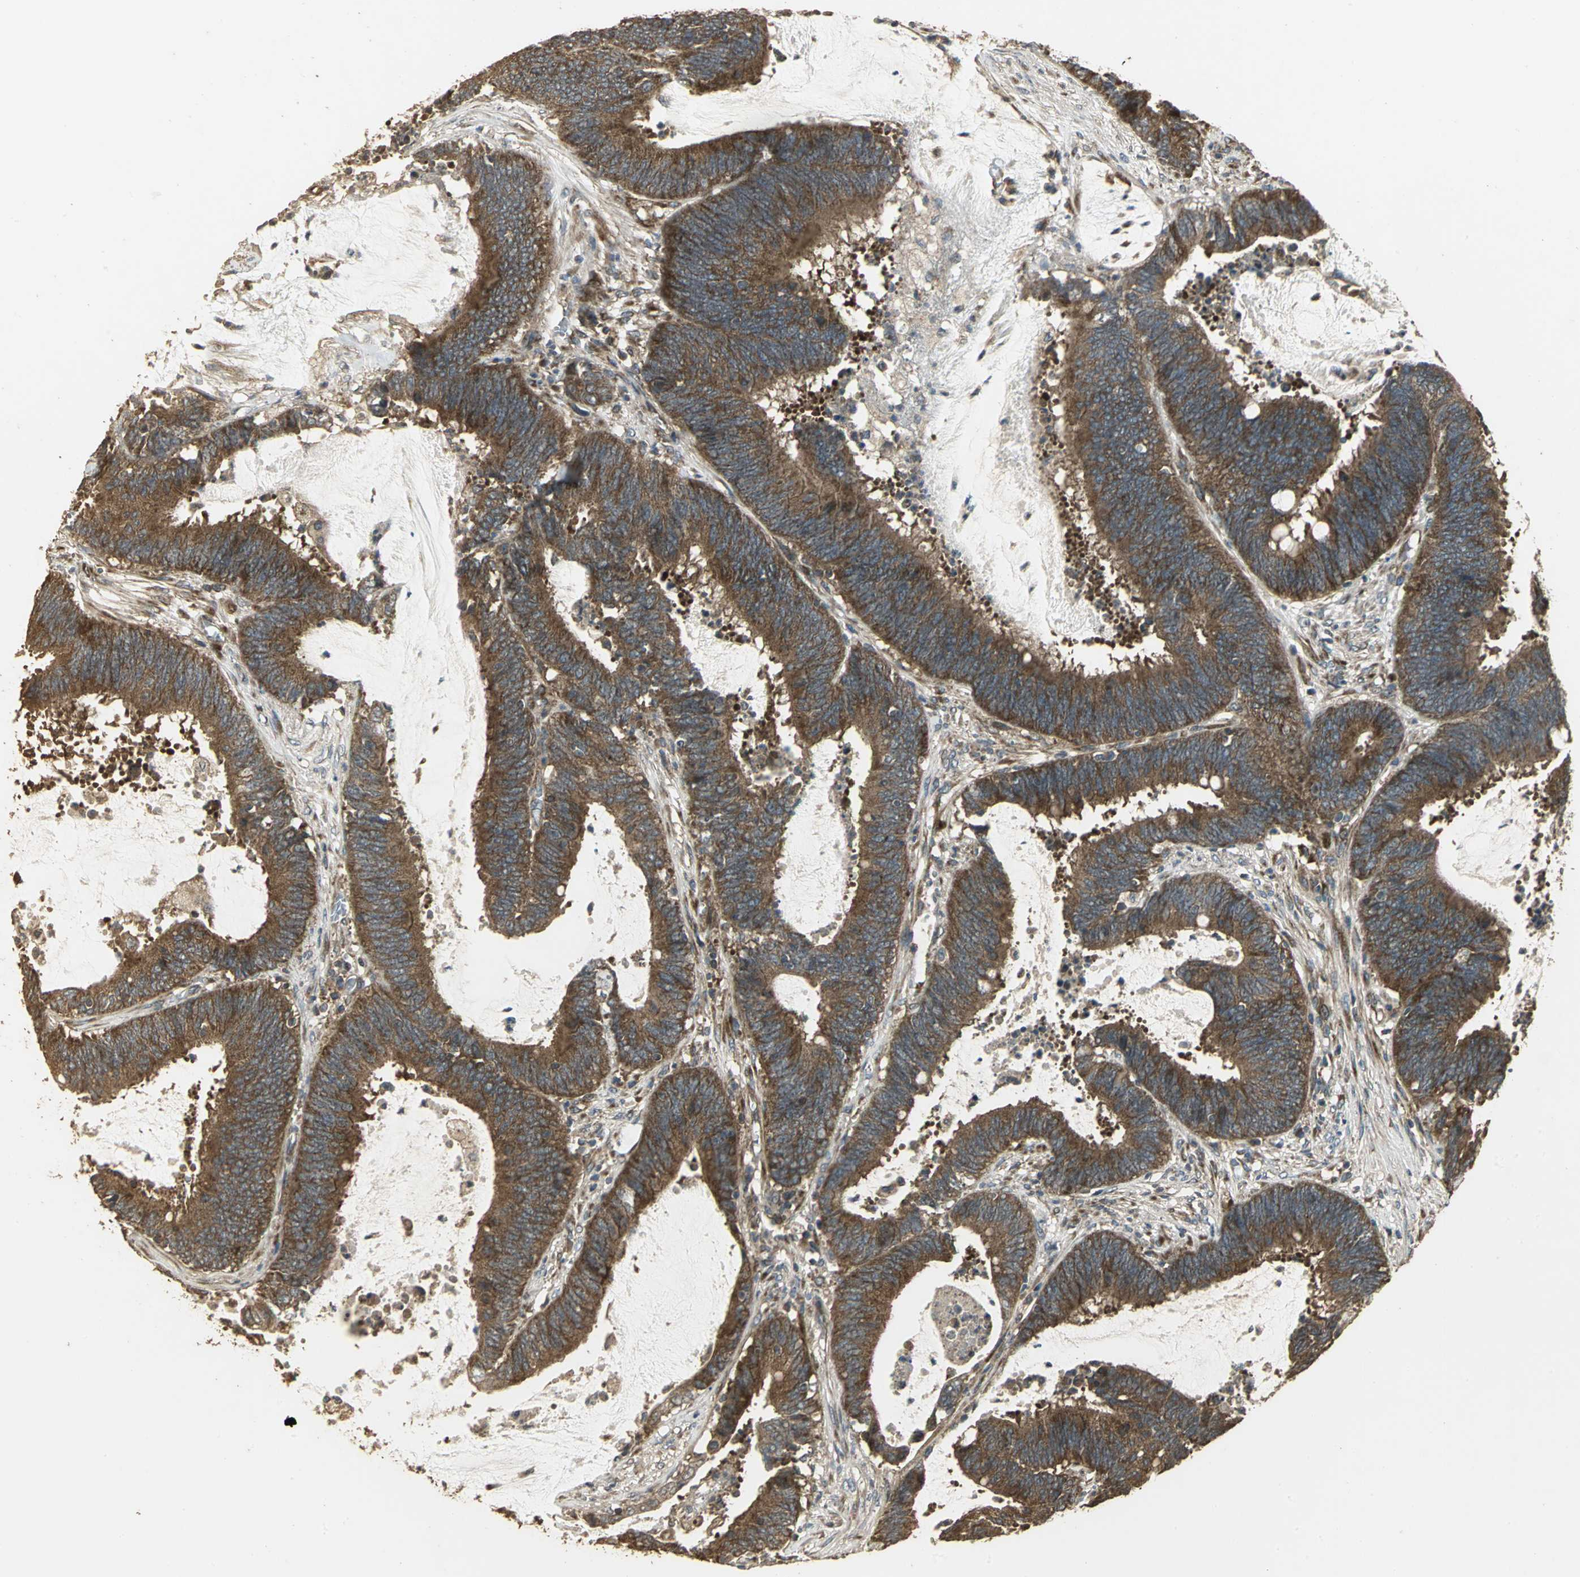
{"staining": {"intensity": "strong", "quantity": ">75%", "location": "cytoplasmic/membranous"}, "tissue": "colorectal cancer", "cell_type": "Tumor cells", "image_type": "cancer", "snomed": [{"axis": "morphology", "description": "Adenocarcinoma, NOS"}, {"axis": "topography", "description": "Rectum"}], "caption": "Protein staining demonstrates strong cytoplasmic/membranous positivity in about >75% of tumor cells in colorectal adenocarcinoma.", "gene": "KANK1", "patient": {"sex": "female", "age": 66}}